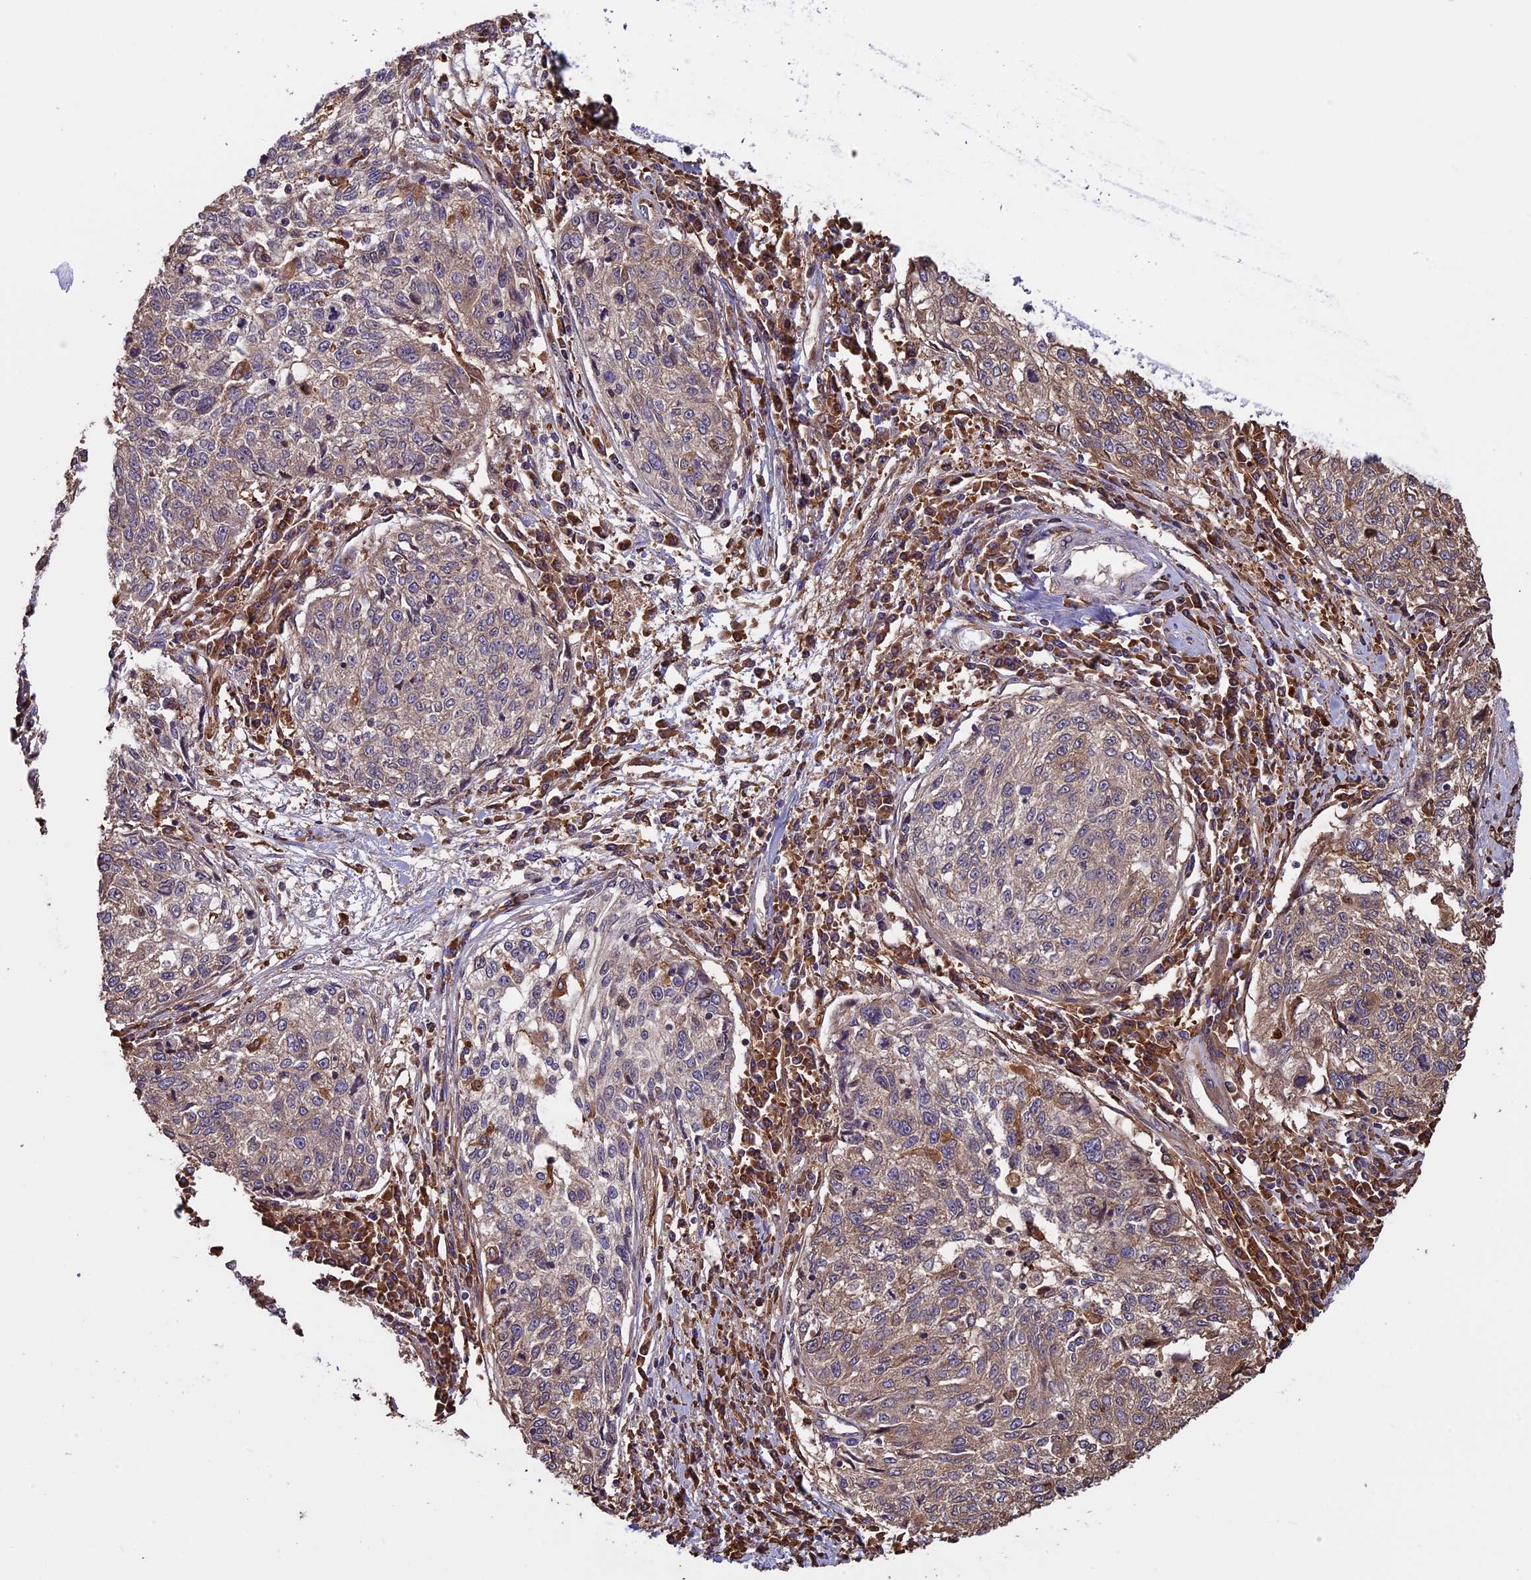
{"staining": {"intensity": "weak", "quantity": ">75%", "location": "cytoplasmic/membranous"}, "tissue": "cervical cancer", "cell_type": "Tumor cells", "image_type": "cancer", "snomed": [{"axis": "morphology", "description": "Squamous cell carcinoma, NOS"}, {"axis": "topography", "description": "Cervix"}], "caption": "Immunohistochemistry (IHC) histopathology image of neoplastic tissue: squamous cell carcinoma (cervical) stained using immunohistochemistry (IHC) demonstrates low levels of weak protein expression localized specifically in the cytoplasmic/membranous of tumor cells, appearing as a cytoplasmic/membranous brown color.", "gene": "VWA3A", "patient": {"sex": "female", "age": 57}}